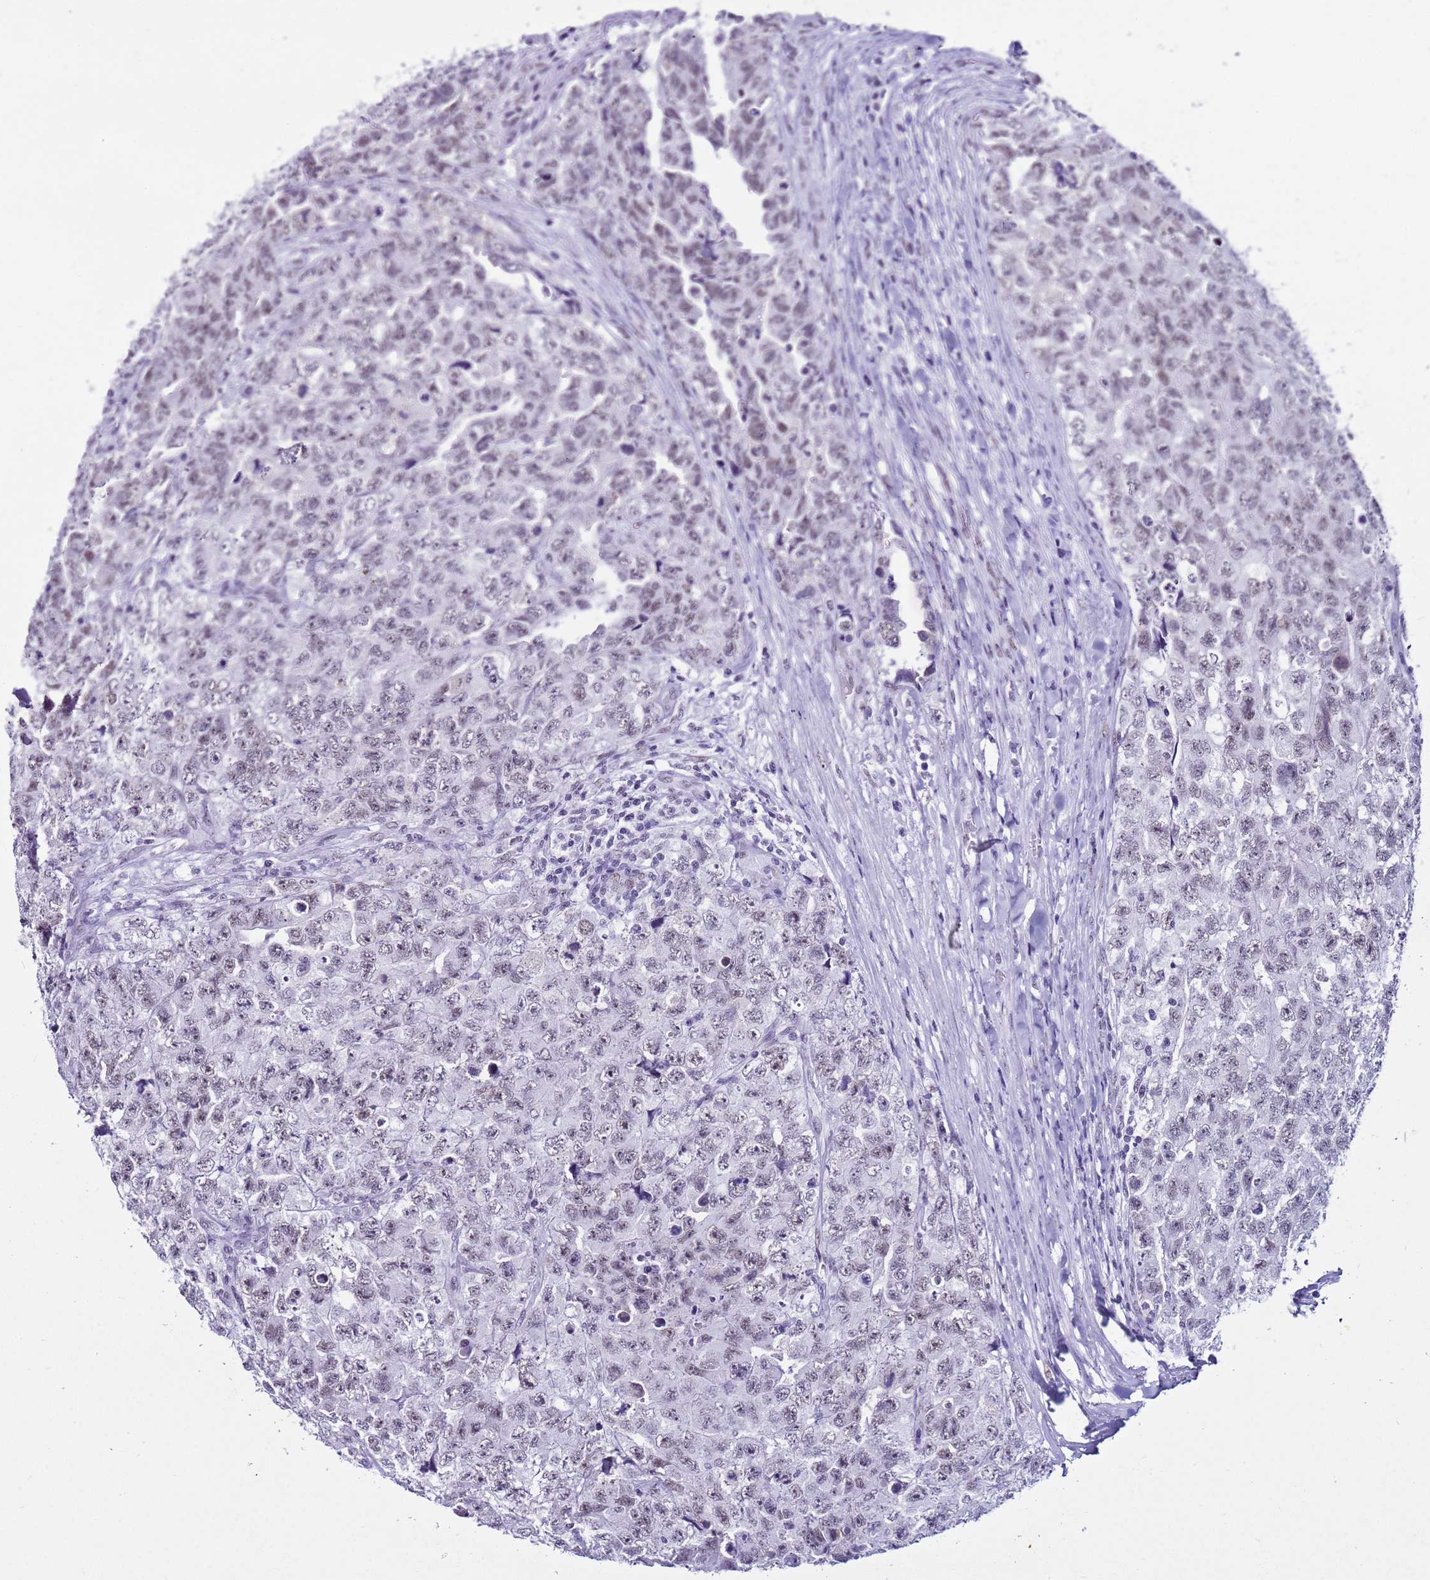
{"staining": {"intensity": "weak", "quantity": "25%-75%", "location": "nuclear"}, "tissue": "testis cancer", "cell_type": "Tumor cells", "image_type": "cancer", "snomed": [{"axis": "morphology", "description": "Carcinoma, Embryonal, NOS"}, {"axis": "topography", "description": "Testis"}], "caption": "Brown immunohistochemical staining in embryonal carcinoma (testis) displays weak nuclear positivity in about 25%-75% of tumor cells.", "gene": "DHX15", "patient": {"sex": "male", "age": 31}}